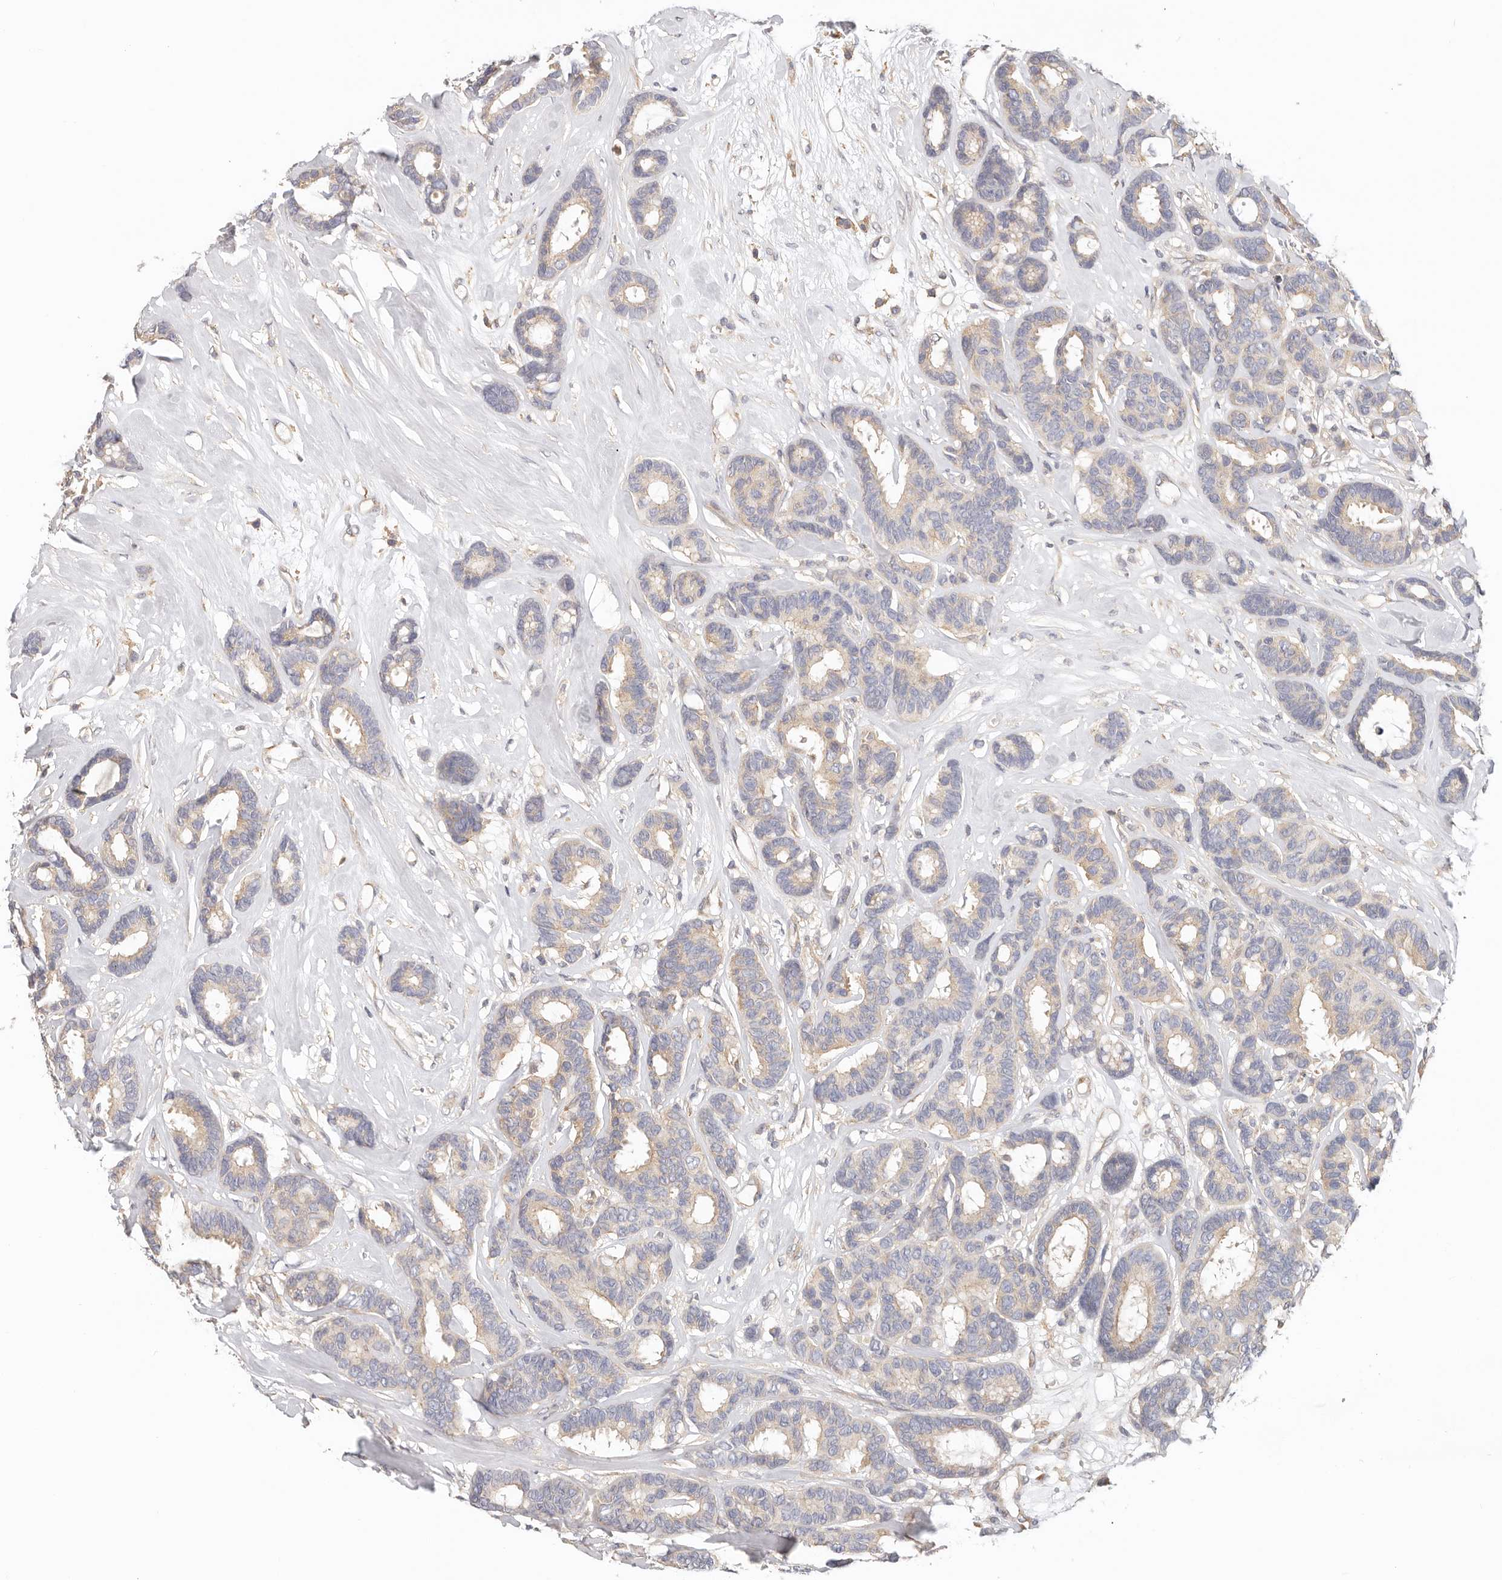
{"staining": {"intensity": "weak", "quantity": "25%-75%", "location": "cytoplasmic/membranous"}, "tissue": "breast cancer", "cell_type": "Tumor cells", "image_type": "cancer", "snomed": [{"axis": "morphology", "description": "Duct carcinoma"}, {"axis": "topography", "description": "Breast"}], "caption": "Protein expression analysis of breast cancer reveals weak cytoplasmic/membranous expression in approximately 25%-75% of tumor cells.", "gene": "AFDN", "patient": {"sex": "female", "age": 87}}